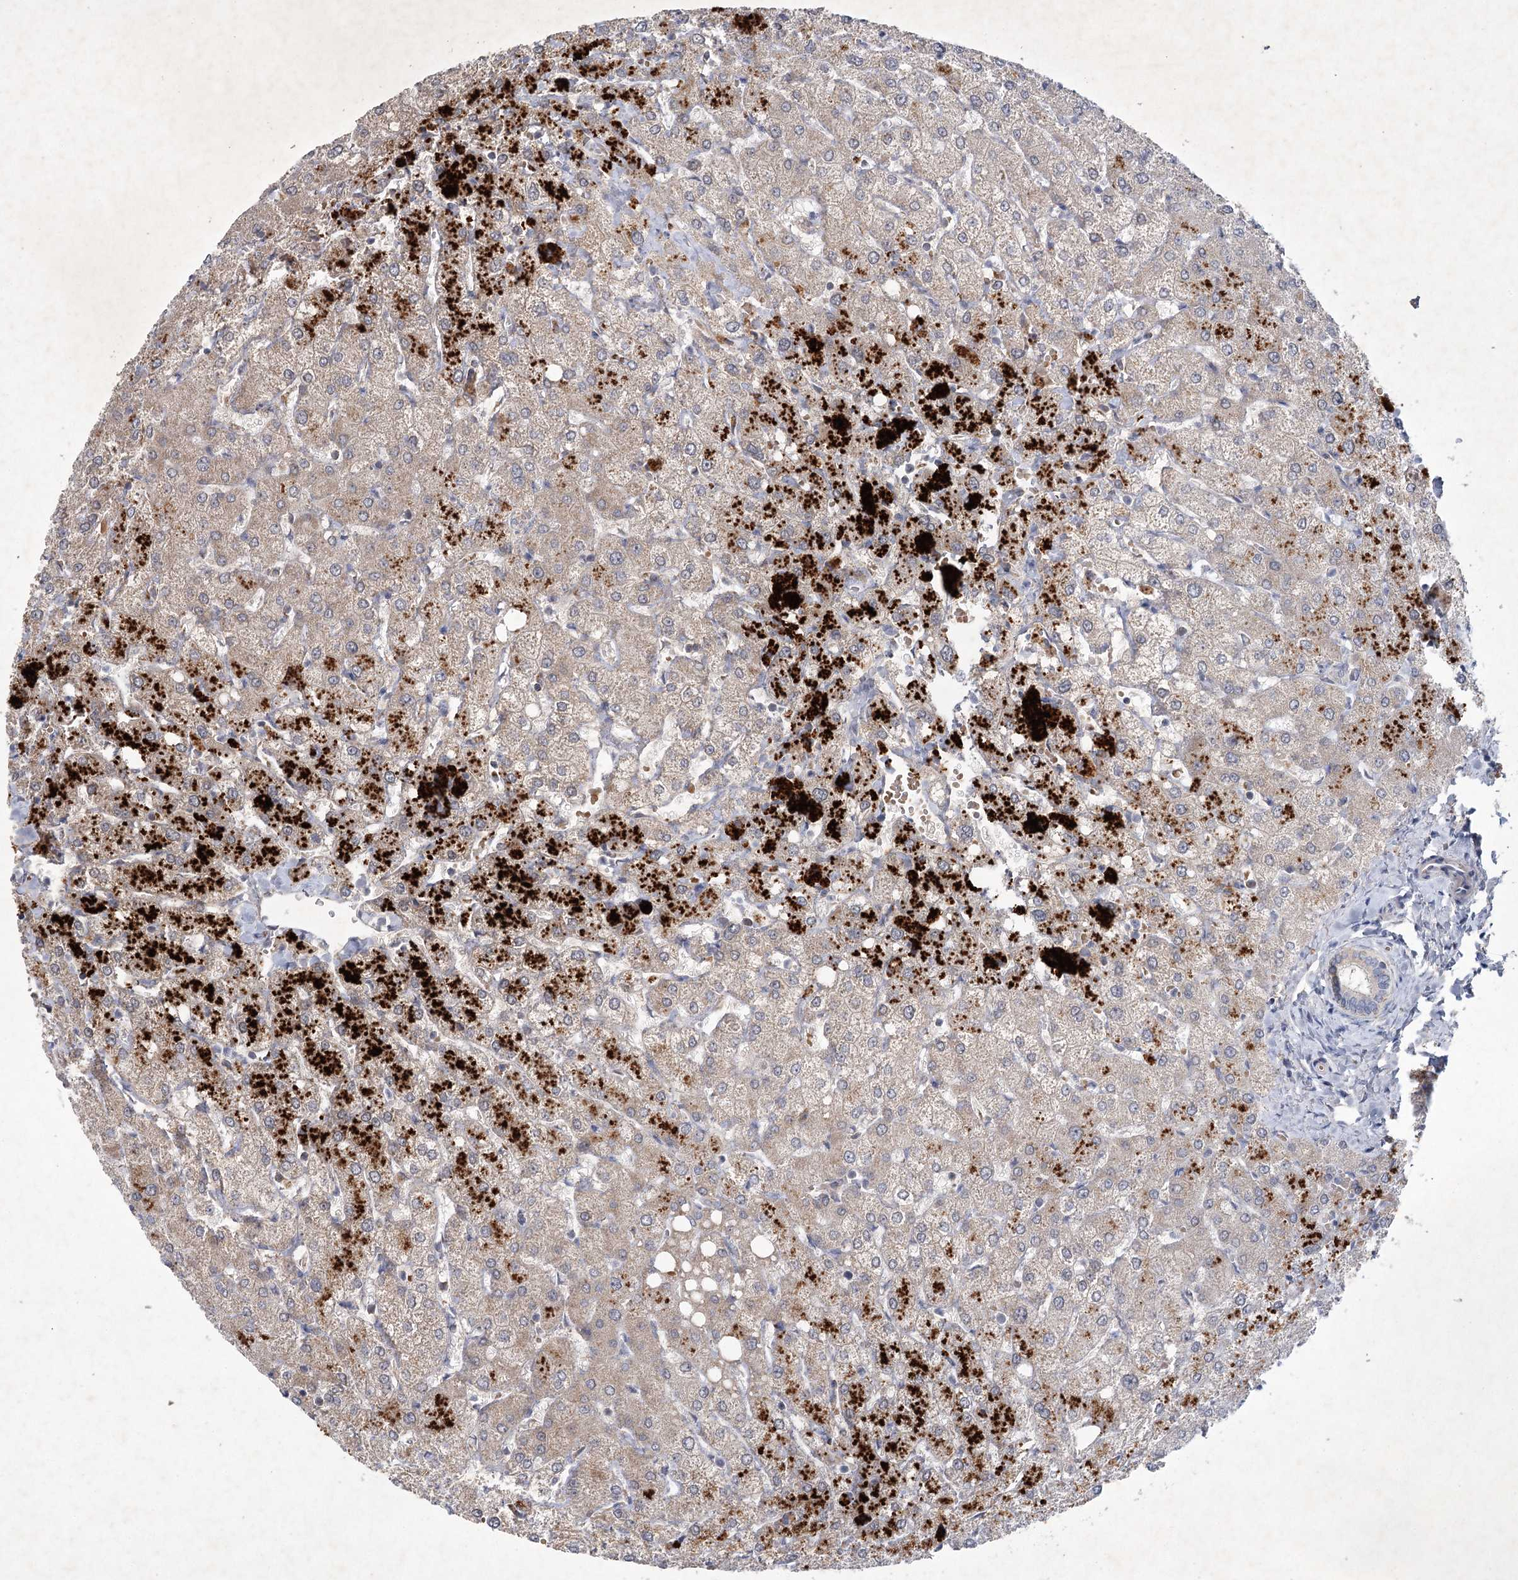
{"staining": {"intensity": "negative", "quantity": "none", "location": "none"}, "tissue": "liver", "cell_type": "Cholangiocytes", "image_type": "normal", "snomed": [{"axis": "morphology", "description": "Normal tissue, NOS"}, {"axis": "topography", "description": "Liver"}], "caption": "DAB immunohistochemical staining of normal liver exhibits no significant expression in cholangiocytes.", "gene": "MRPL44", "patient": {"sex": "female", "age": 54}}